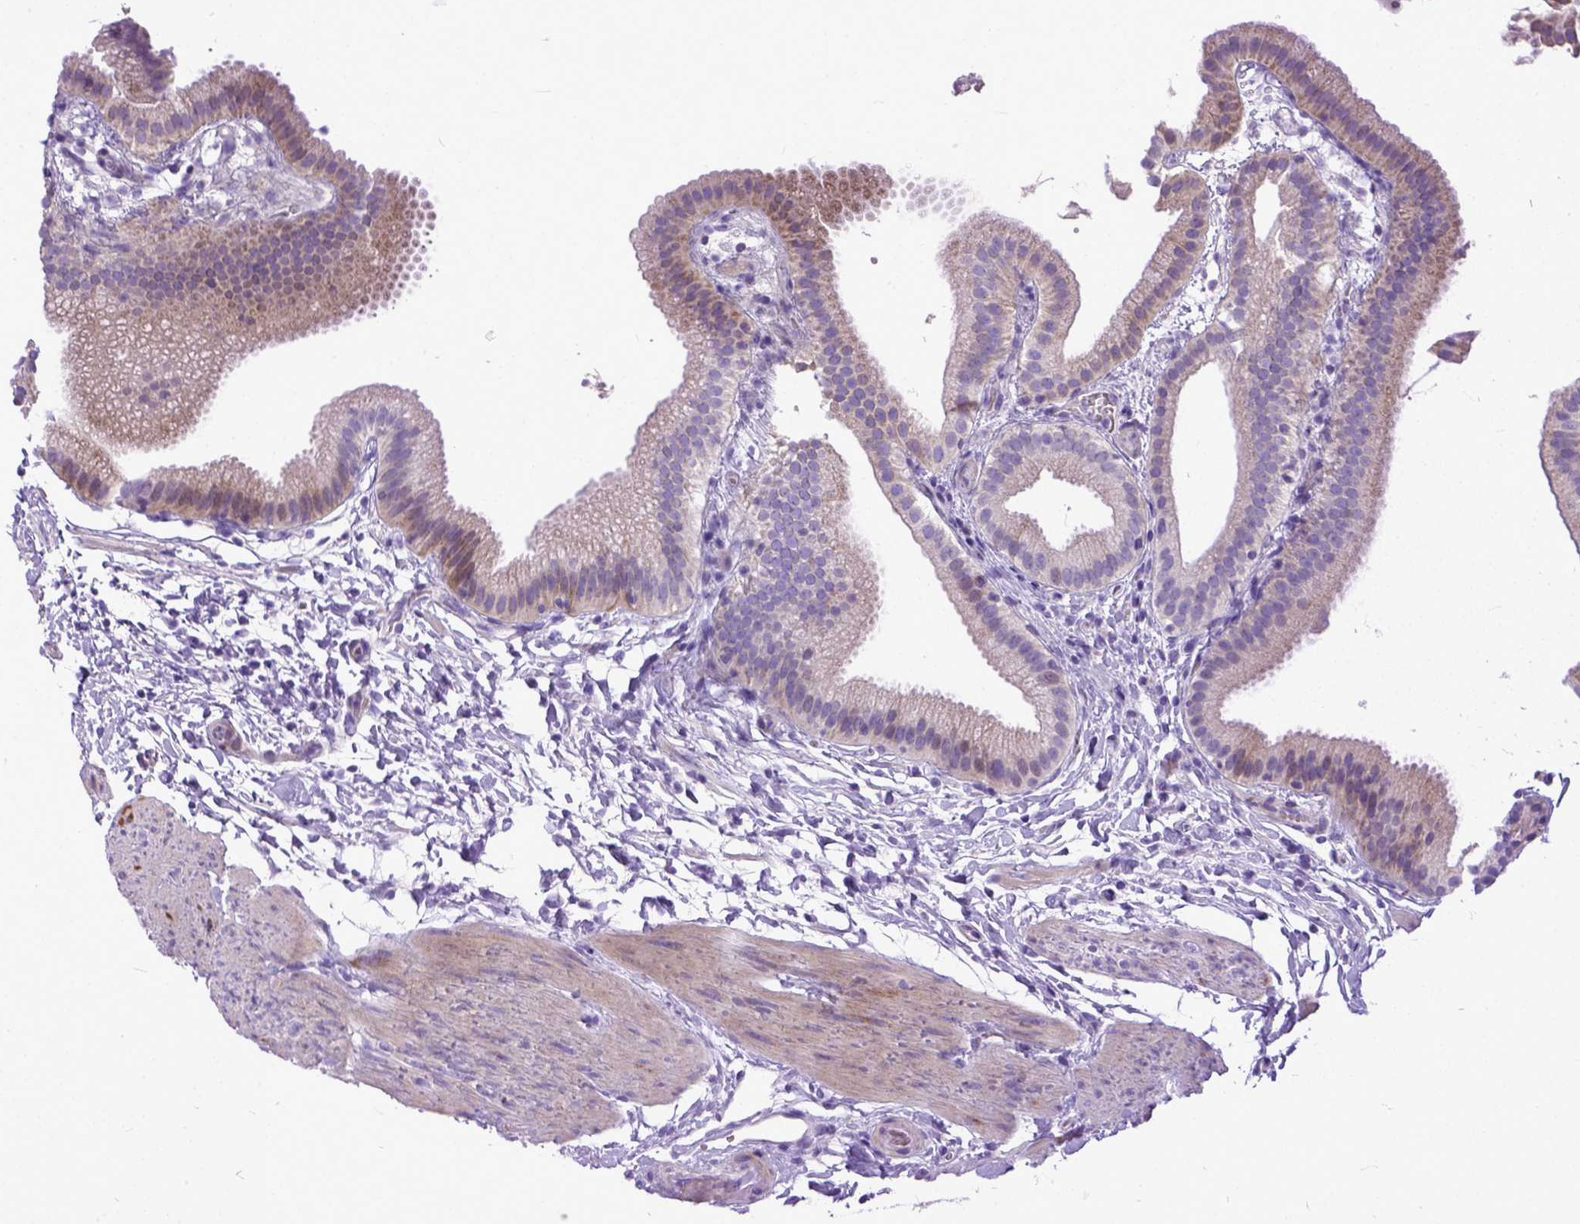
{"staining": {"intensity": "weak", "quantity": "25%-75%", "location": "cytoplasmic/membranous"}, "tissue": "gallbladder", "cell_type": "Glandular cells", "image_type": "normal", "snomed": [{"axis": "morphology", "description": "Normal tissue, NOS"}, {"axis": "topography", "description": "Gallbladder"}], "caption": "High-magnification brightfield microscopy of normal gallbladder stained with DAB (brown) and counterstained with hematoxylin (blue). glandular cells exhibit weak cytoplasmic/membranous staining is present in approximately25%-75% of cells. Immunohistochemistry stains the protein of interest in brown and the nuclei are stained blue.", "gene": "PLK5", "patient": {"sex": "female", "age": 63}}